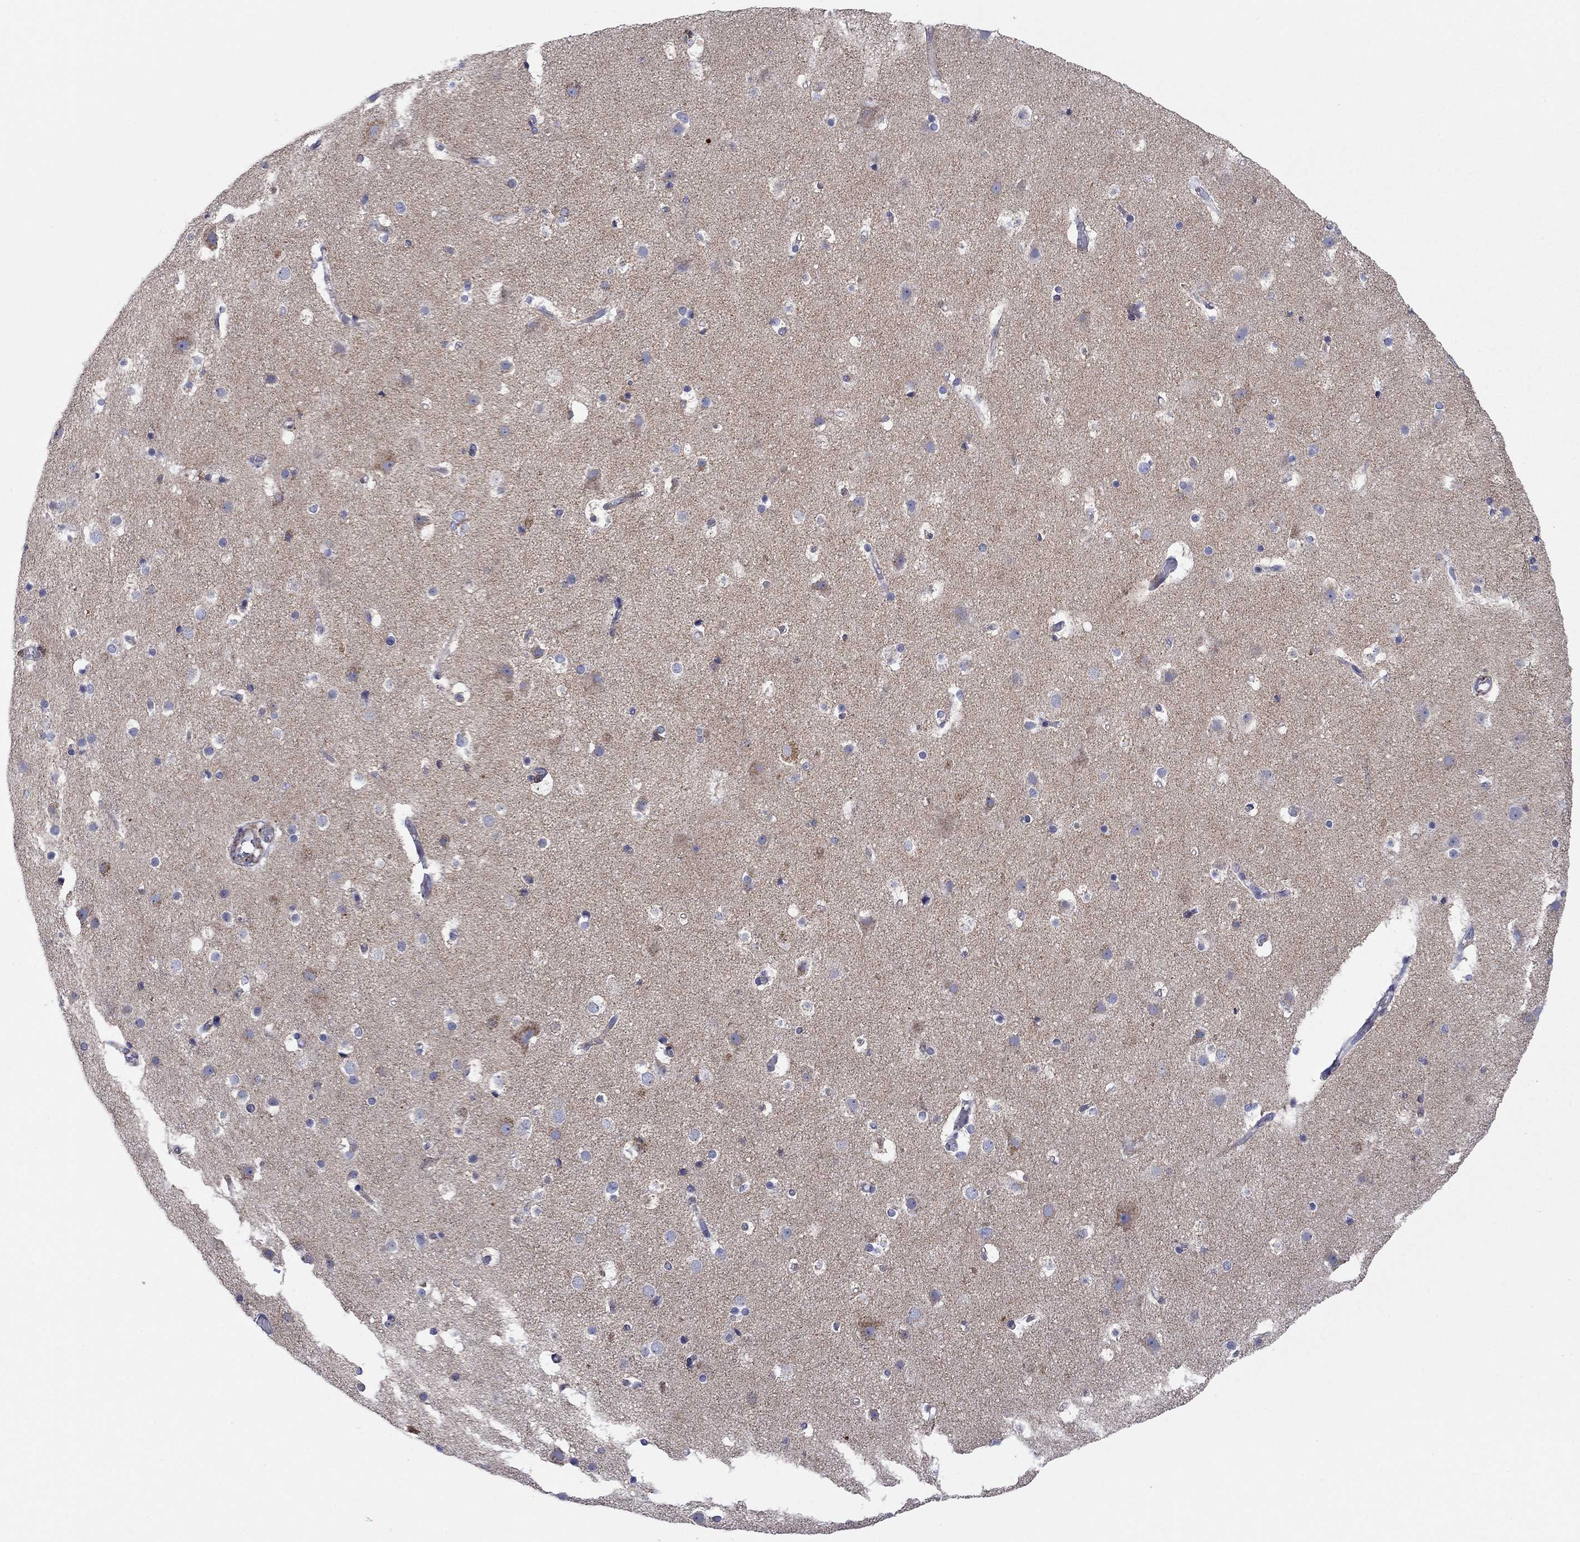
{"staining": {"intensity": "negative", "quantity": "none", "location": "none"}, "tissue": "cerebral cortex", "cell_type": "Endothelial cells", "image_type": "normal", "snomed": [{"axis": "morphology", "description": "Normal tissue, NOS"}, {"axis": "topography", "description": "Cerebral cortex"}], "caption": "The micrograph shows no staining of endothelial cells in normal cerebral cortex.", "gene": "MGST3", "patient": {"sex": "female", "age": 52}}